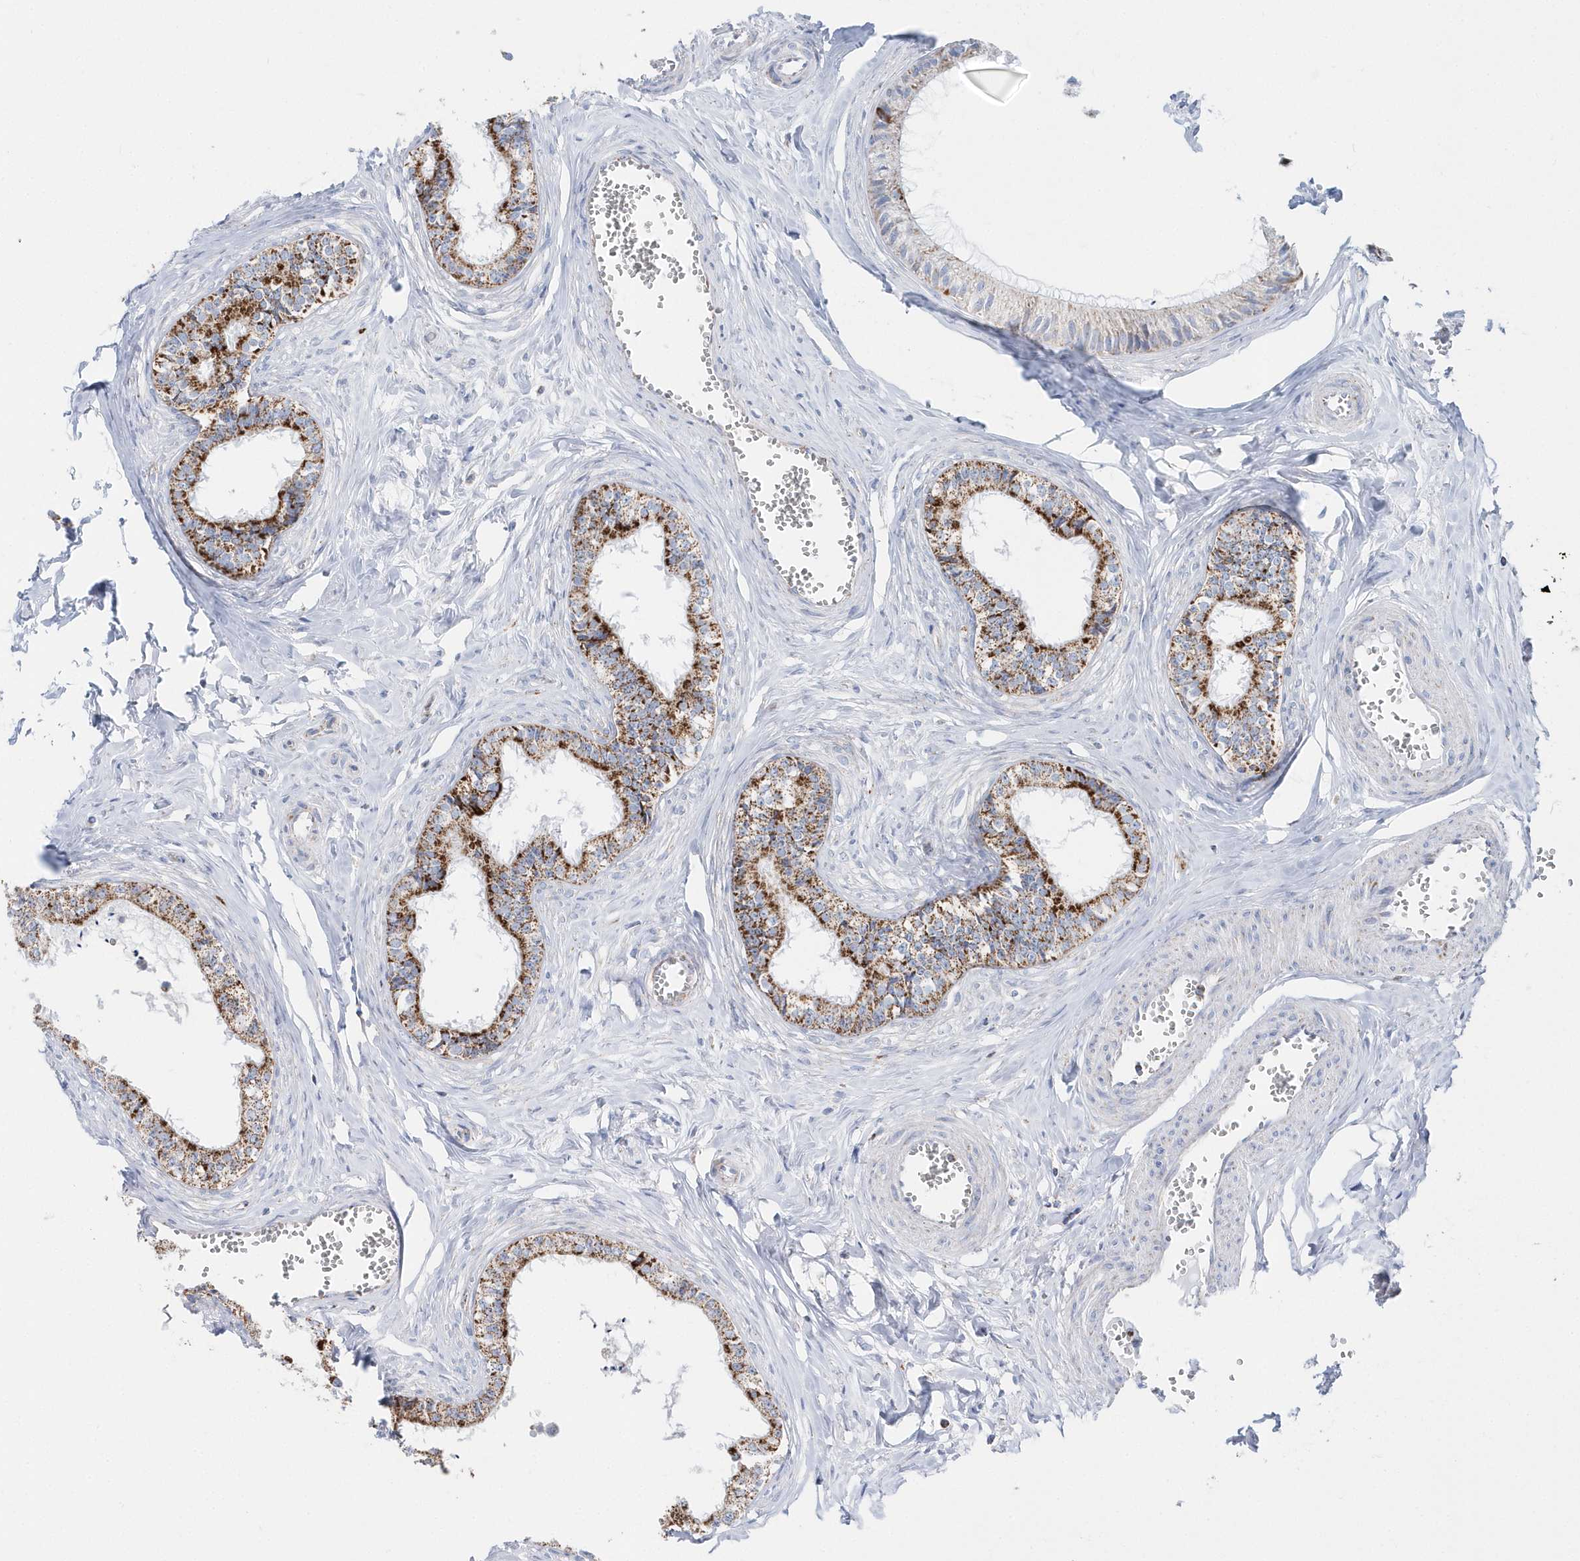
{"staining": {"intensity": "moderate", "quantity": ">75%", "location": "cytoplasmic/membranous"}, "tissue": "epididymis", "cell_type": "Glandular cells", "image_type": "normal", "snomed": [{"axis": "morphology", "description": "Normal tissue, NOS"}, {"axis": "topography", "description": "Epididymis"}], "caption": "DAB (3,3'-diaminobenzidine) immunohistochemical staining of benign epididymis demonstrates moderate cytoplasmic/membranous protein expression in about >75% of glandular cells. The protein is shown in brown color, while the nuclei are stained blue.", "gene": "TMCO6", "patient": {"sex": "male", "age": 36}}